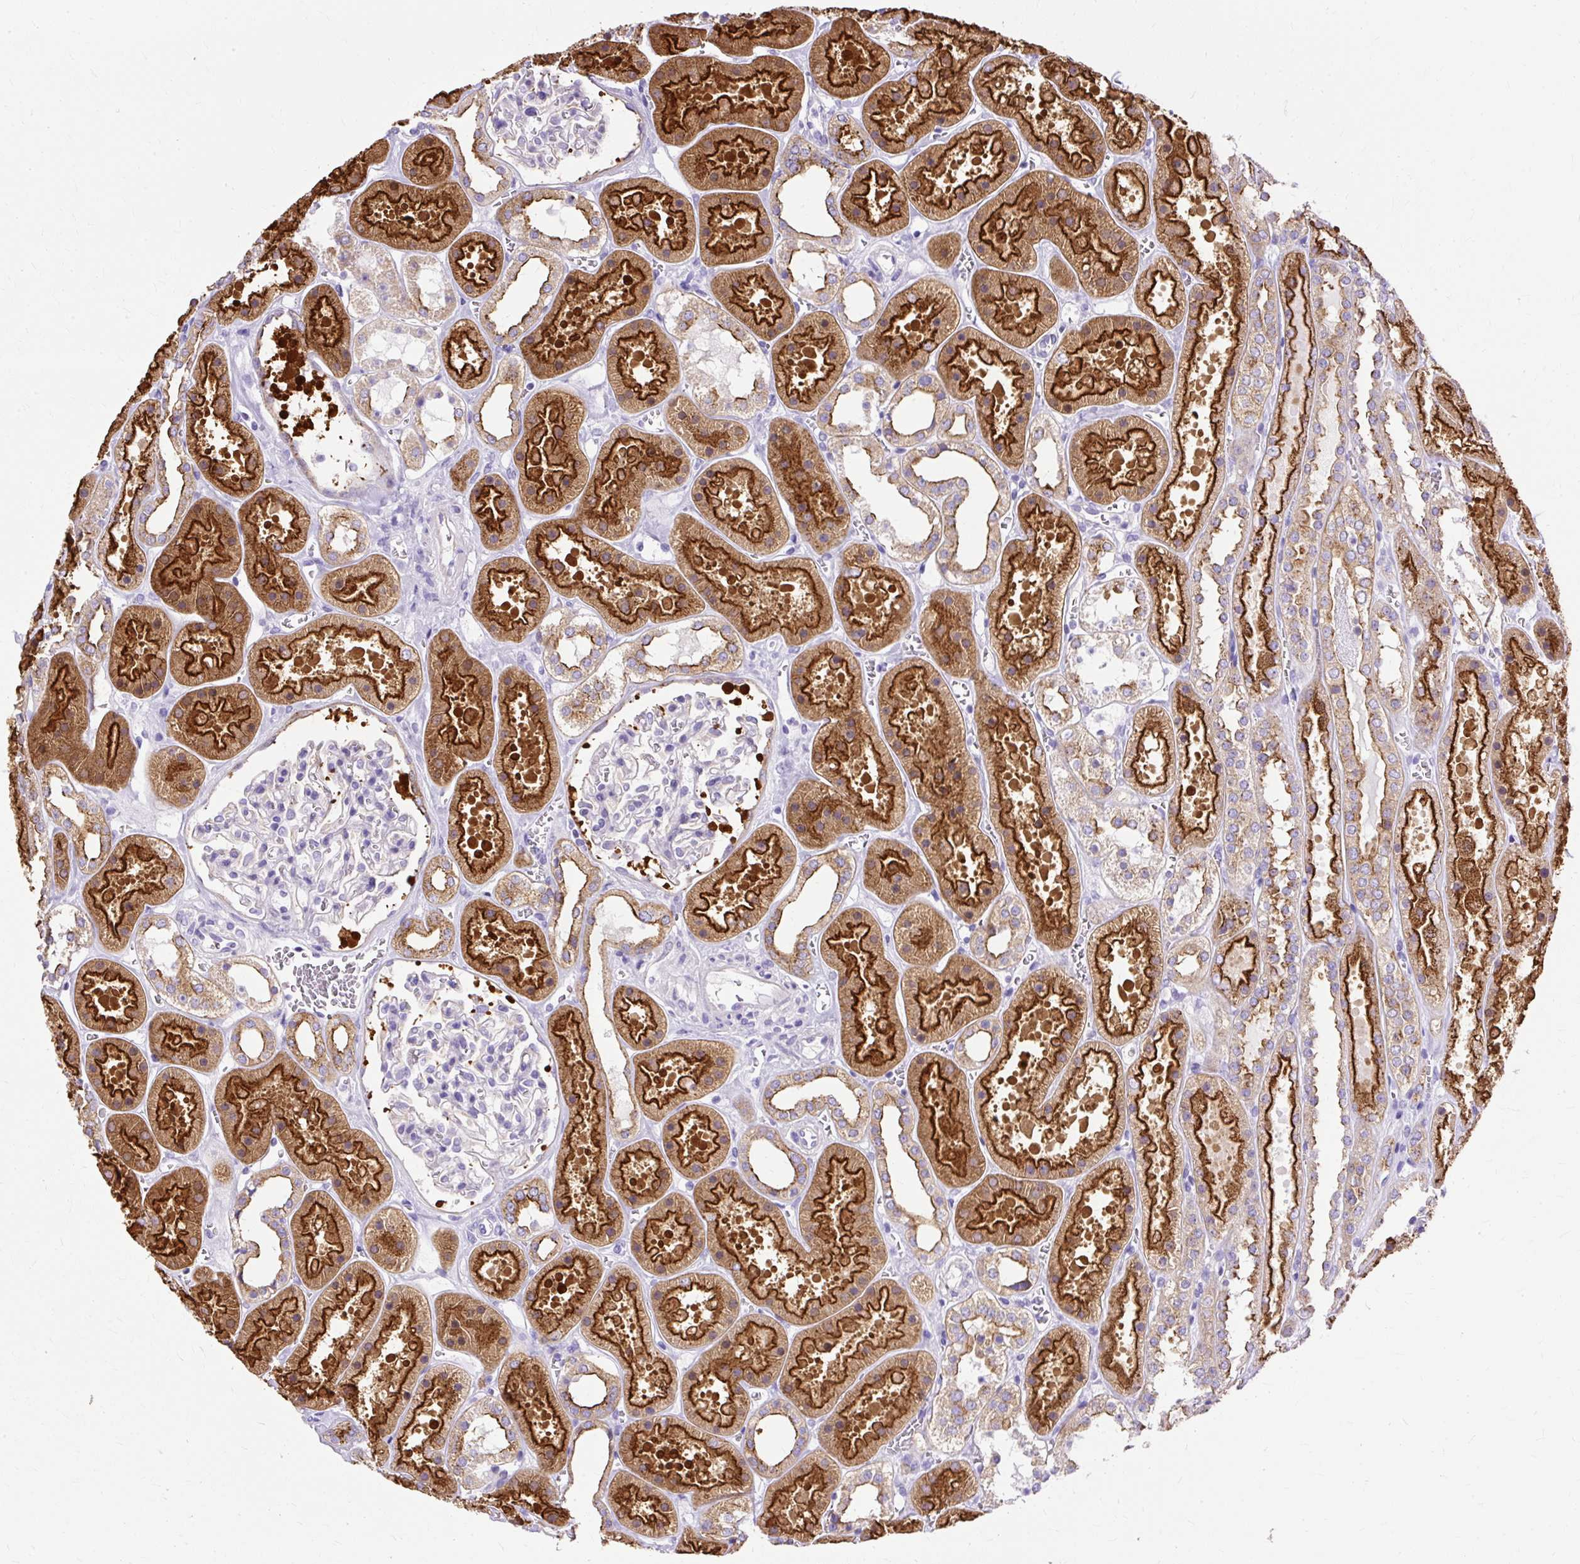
{"staining": {"intensity": "negative", "quantity": "none", "location": "none"}, "tissue": "kidney", "cell_type": "Cells in glomeruli", "image_type": "normal", "snomed": [{"axis": "morphology", "description": "Normal tissue, NOS"}, {"axis": "topography", "description": "Kidney"}], "caption": "IHC photomicrograph of normal human kidney stained for a protein (brown), which shows no positivity in cells in glomeruli.", "gene": "MYO6", "patient": {"sex": "female", "age": 41}}